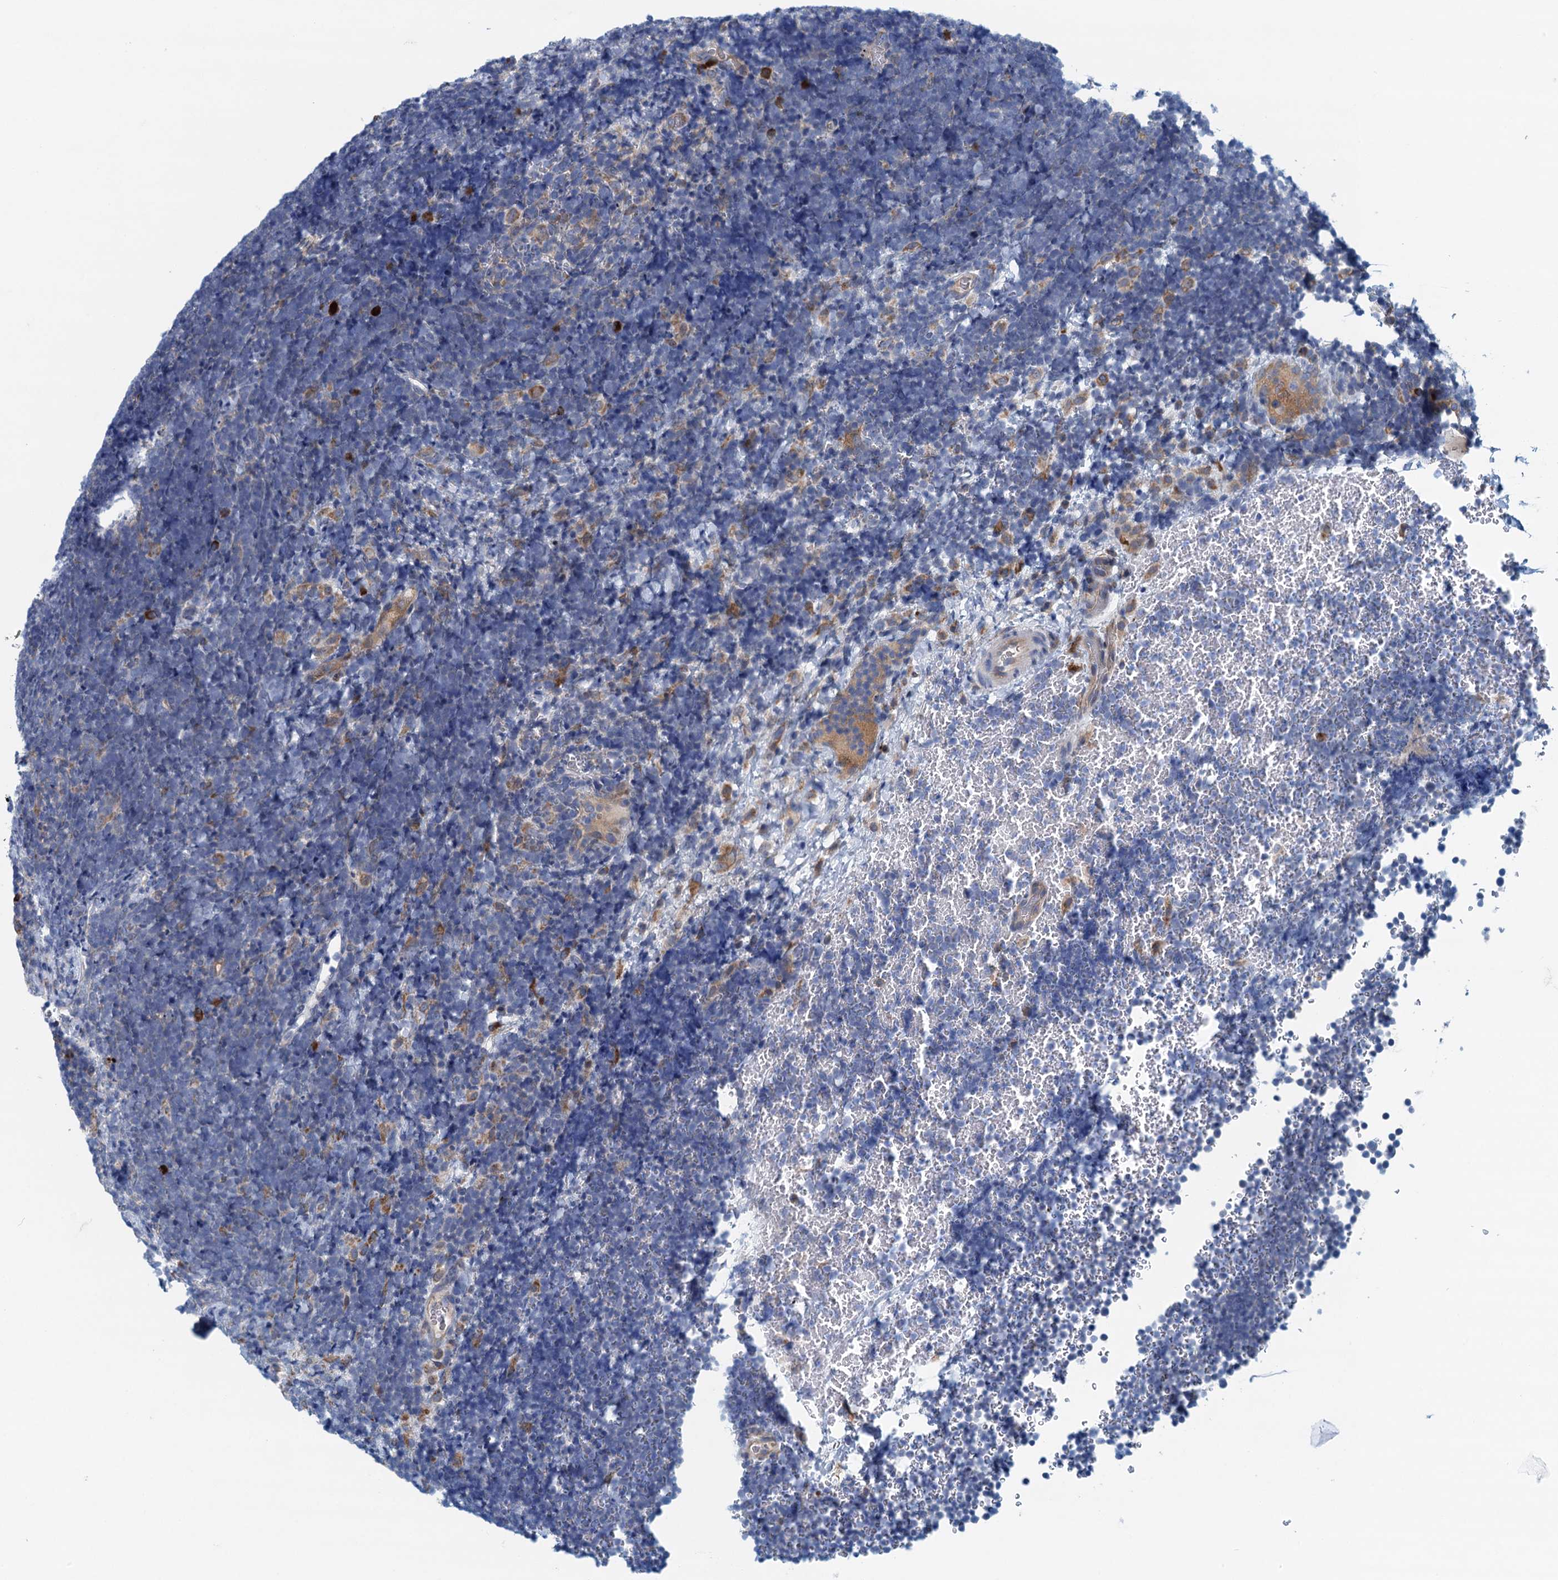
{"staining": {"intensity": "negative", "quantity": "none", "location": "none"}, "tissue": "lymphoma", "cell_type": "Tumor cells", "image_type": "cancer", "snomed": [{"axis": "morphology", "description": "Malignant lymphoma, non-Hodgkin's type, High grade"}, {"axis": "topography", "description": "Lymph node"}], "caption": "IHC micrograph of neoplastic tissue: human high-grade malignant lymphoma, non-Hodgkin's type stained with DAB reveals no significant protein positivity in tumor cells. Brightfield microscopy of IHC stained with DAB (brown) and hematoxylin (blue), captured at high magnification.", "gene": "MYDGF", "patient": {"sex": "male", "age": 13}}